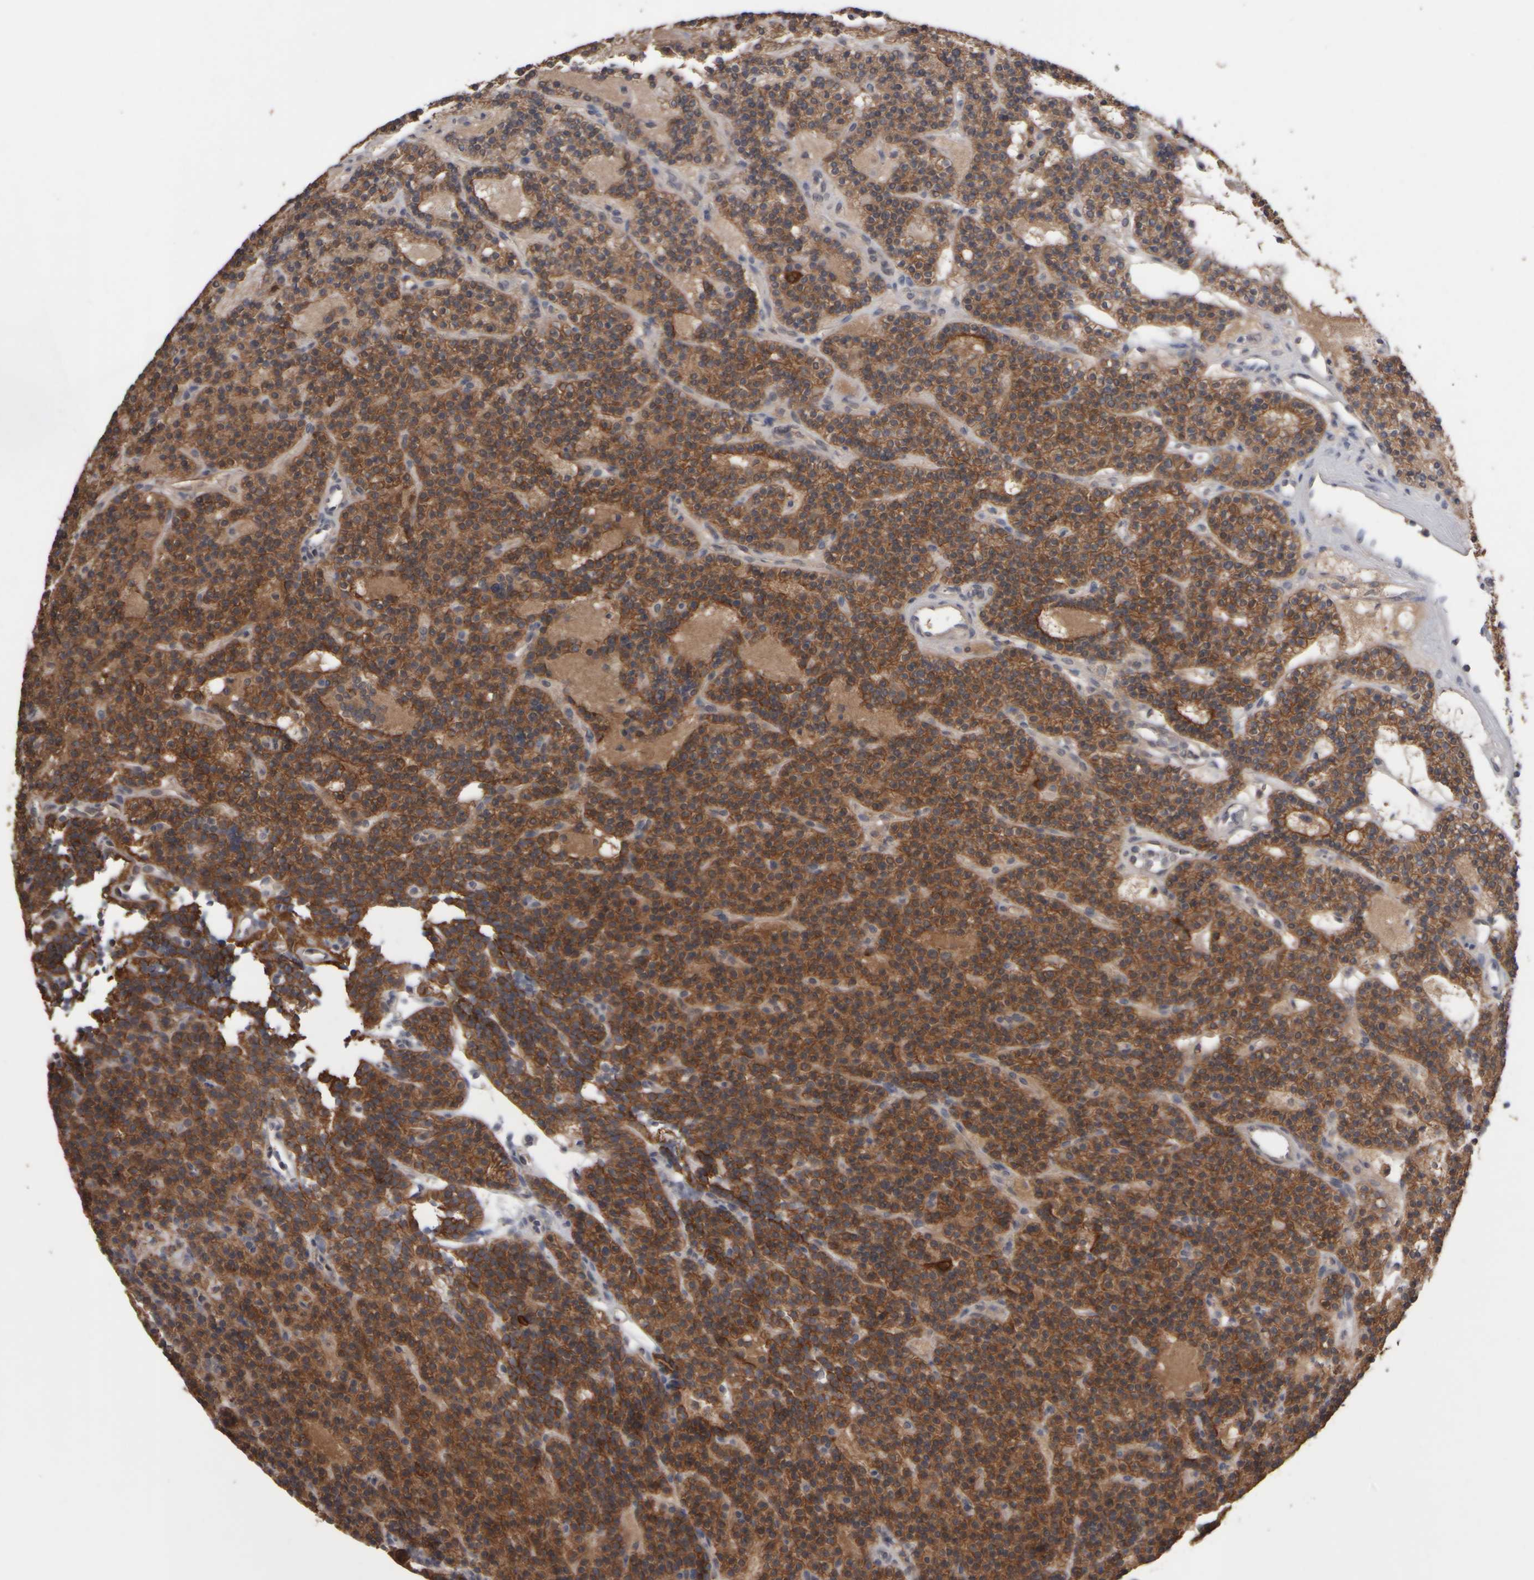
{"staining": {"intensity": "moderate", "quantity": "25%-75%", "location": "cytoplasmic/membranous"}, "tissue": "parathyroid gland", "cell_type": "Glandular cells", "image_type": "normal", "snomed": [{"axis": "morphology", "description": "Normal tissue, NOS"}, {"axis": "topography", "description": "Parathyroid gland"}], "caption": "This micrograph displays IHC staining of unremarkable parathyroid gland, with medium moderate cytoplasmic/membranous staining in about 25%-75% of glandular cells.", "gene": "EPHX2", "patient": {"sex": "male", "age": 75}}